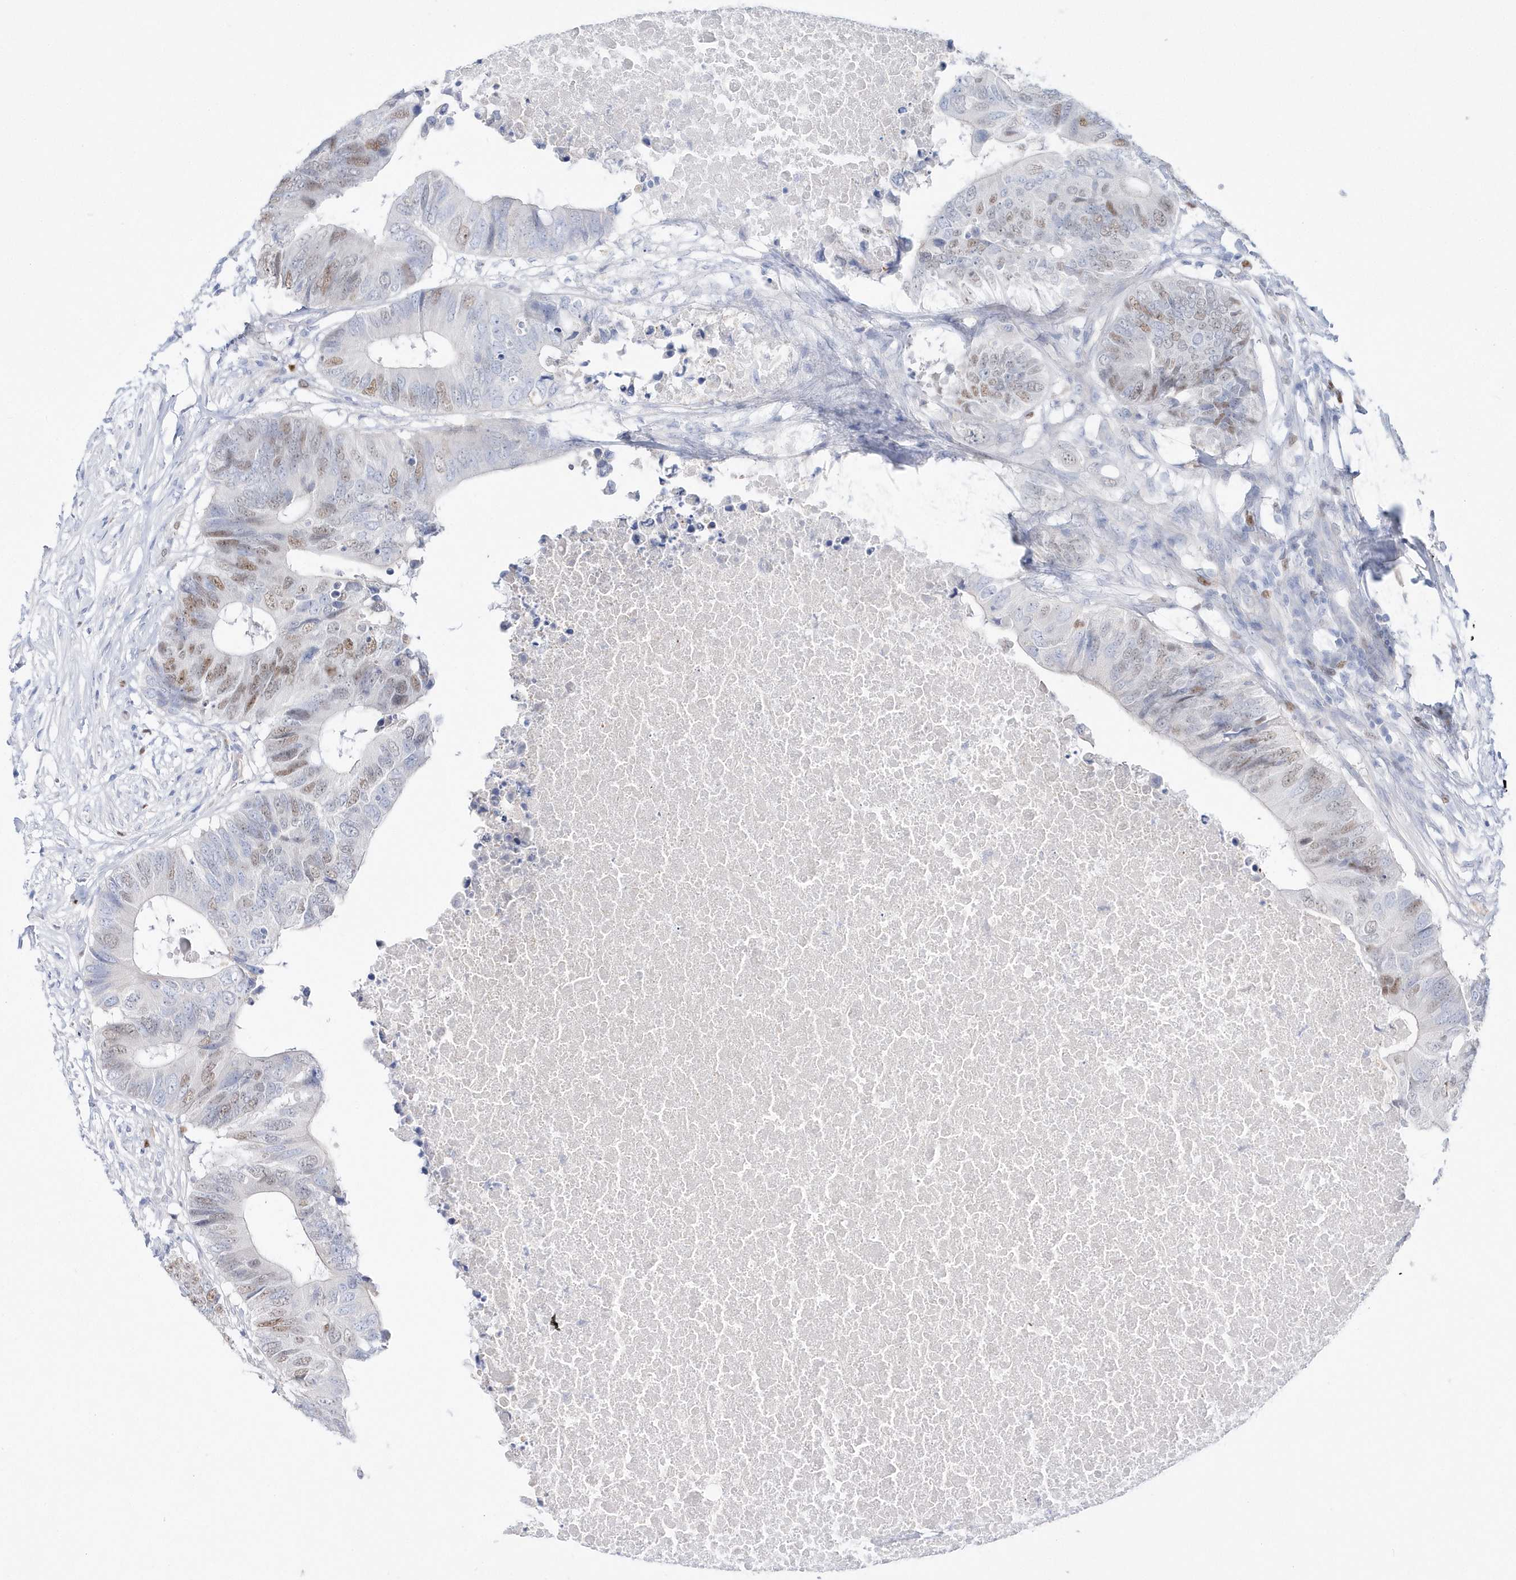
{"staining": {"intensity": "moderate", "quantity": "25%-75%", "location": "nuclear"}, "tissue": "colorectal cancer", "cell_type": "Tumor cells", "image_type": "cancer", "snomed": [{"axis": "morphology", "description": "Adenocarcinoma, NOS"}, {"axis": "topography", "description": "Colon"}], "caption": "Adenocarcinoma (colorectal) tissue demonstrates moderate nuclear staining in approximately 25%-75% of tumor cells (Brightfield microscopy of DAB IHC at high magnification).", "gene": "TMCO6", "patient": {"sex": "male", "age": 71}}